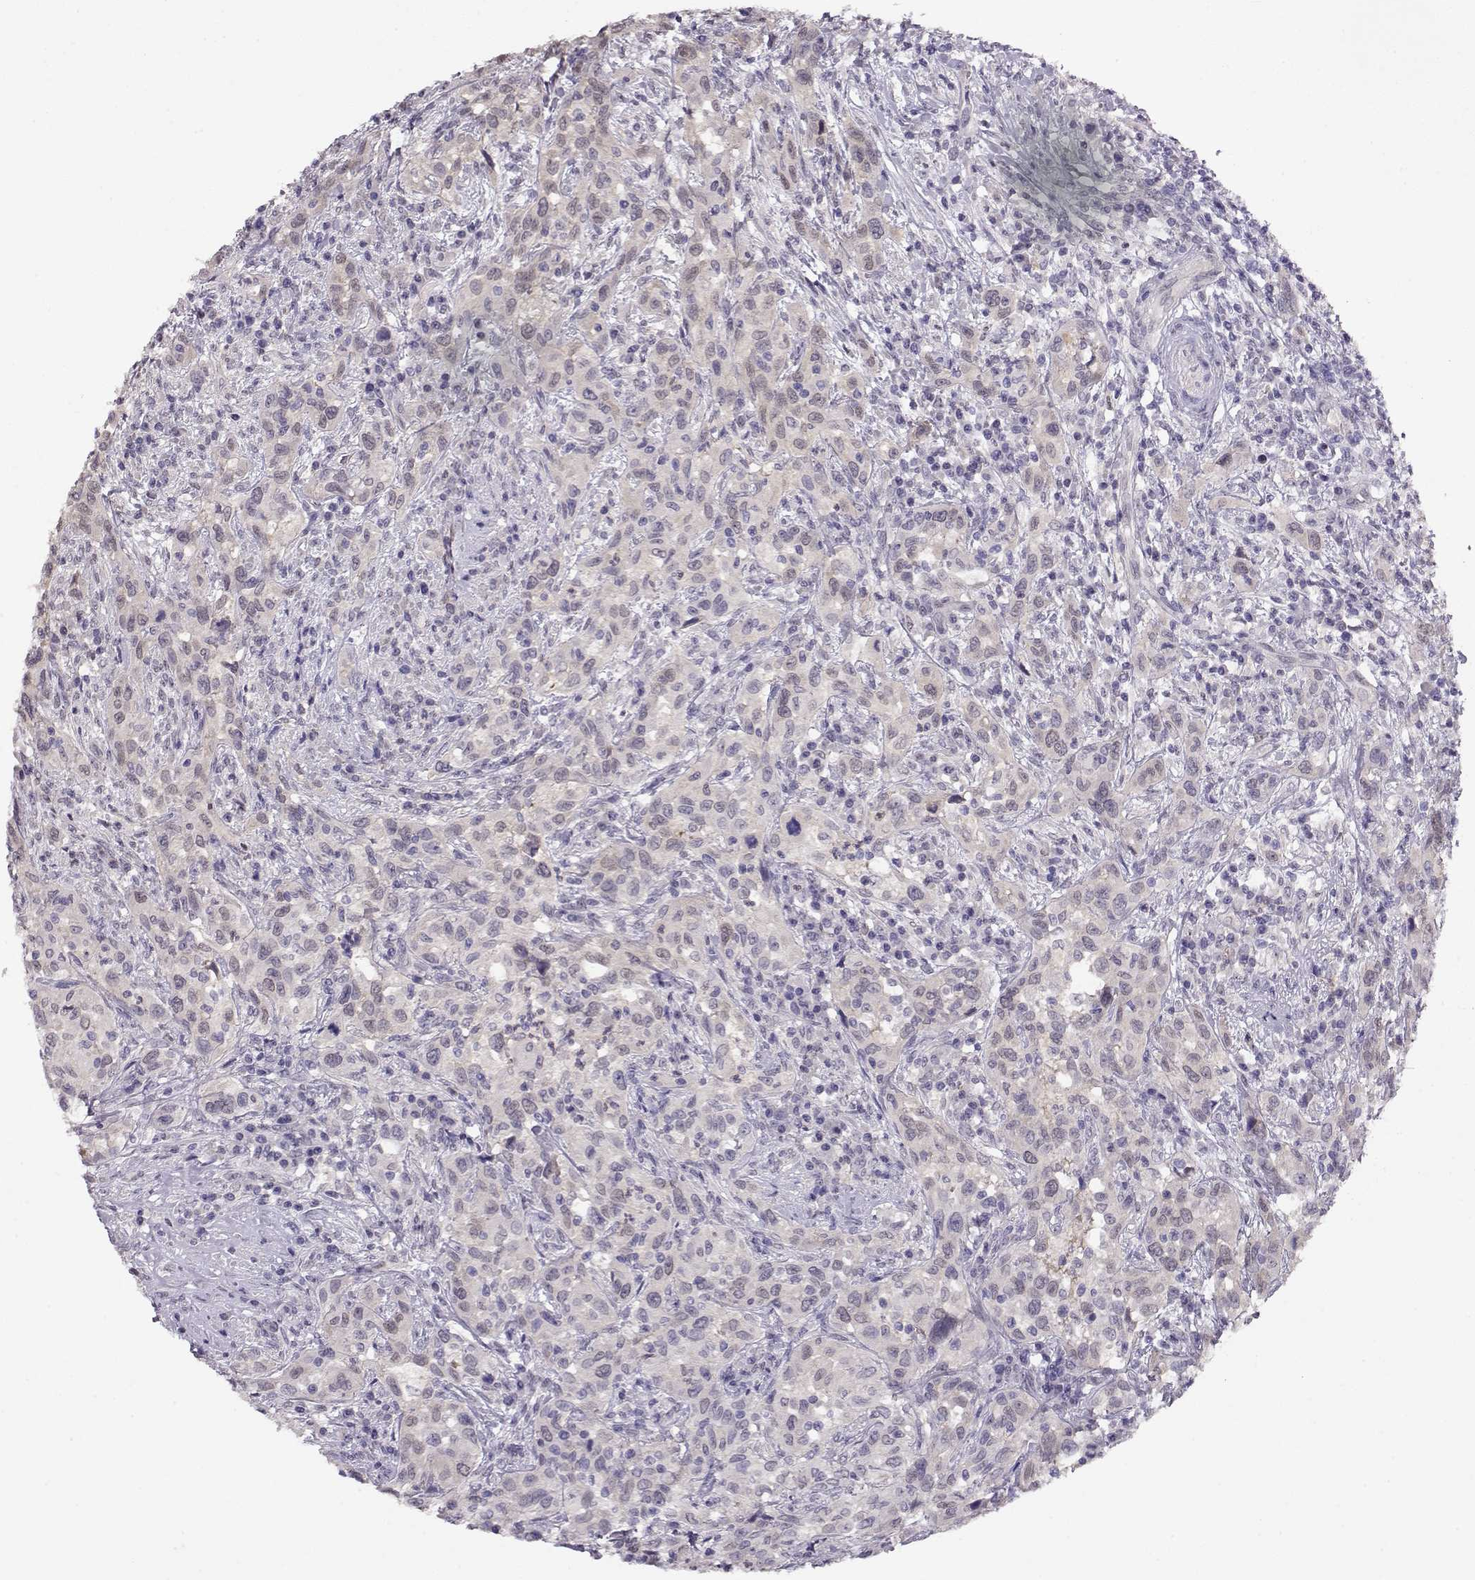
{"staining": {"intensity": "weak", "quantity": "<25%", "location": "cytoplasmic/membranous"}, "tissue": "urothelial cancer", "cell_type": "Tumor cells", "image_type": "cancer", "snomed": [{"axis": "morphology", "description": "Urothelial carcinoma, NOS"}, {"axis": "morphology", "description": "Urothelial carcinoma, High grade"}, {"axis": "topography", "description": "Urinary bladder"}], "caption": "Immunohistochemistry of urothelial carcinoma (high-grade) exhibits no staining in tumor cells. (DAB immunohistochemistry, high magnification).", "gene": "CCR8", "patient": {"sex": "female", "age": 64}}